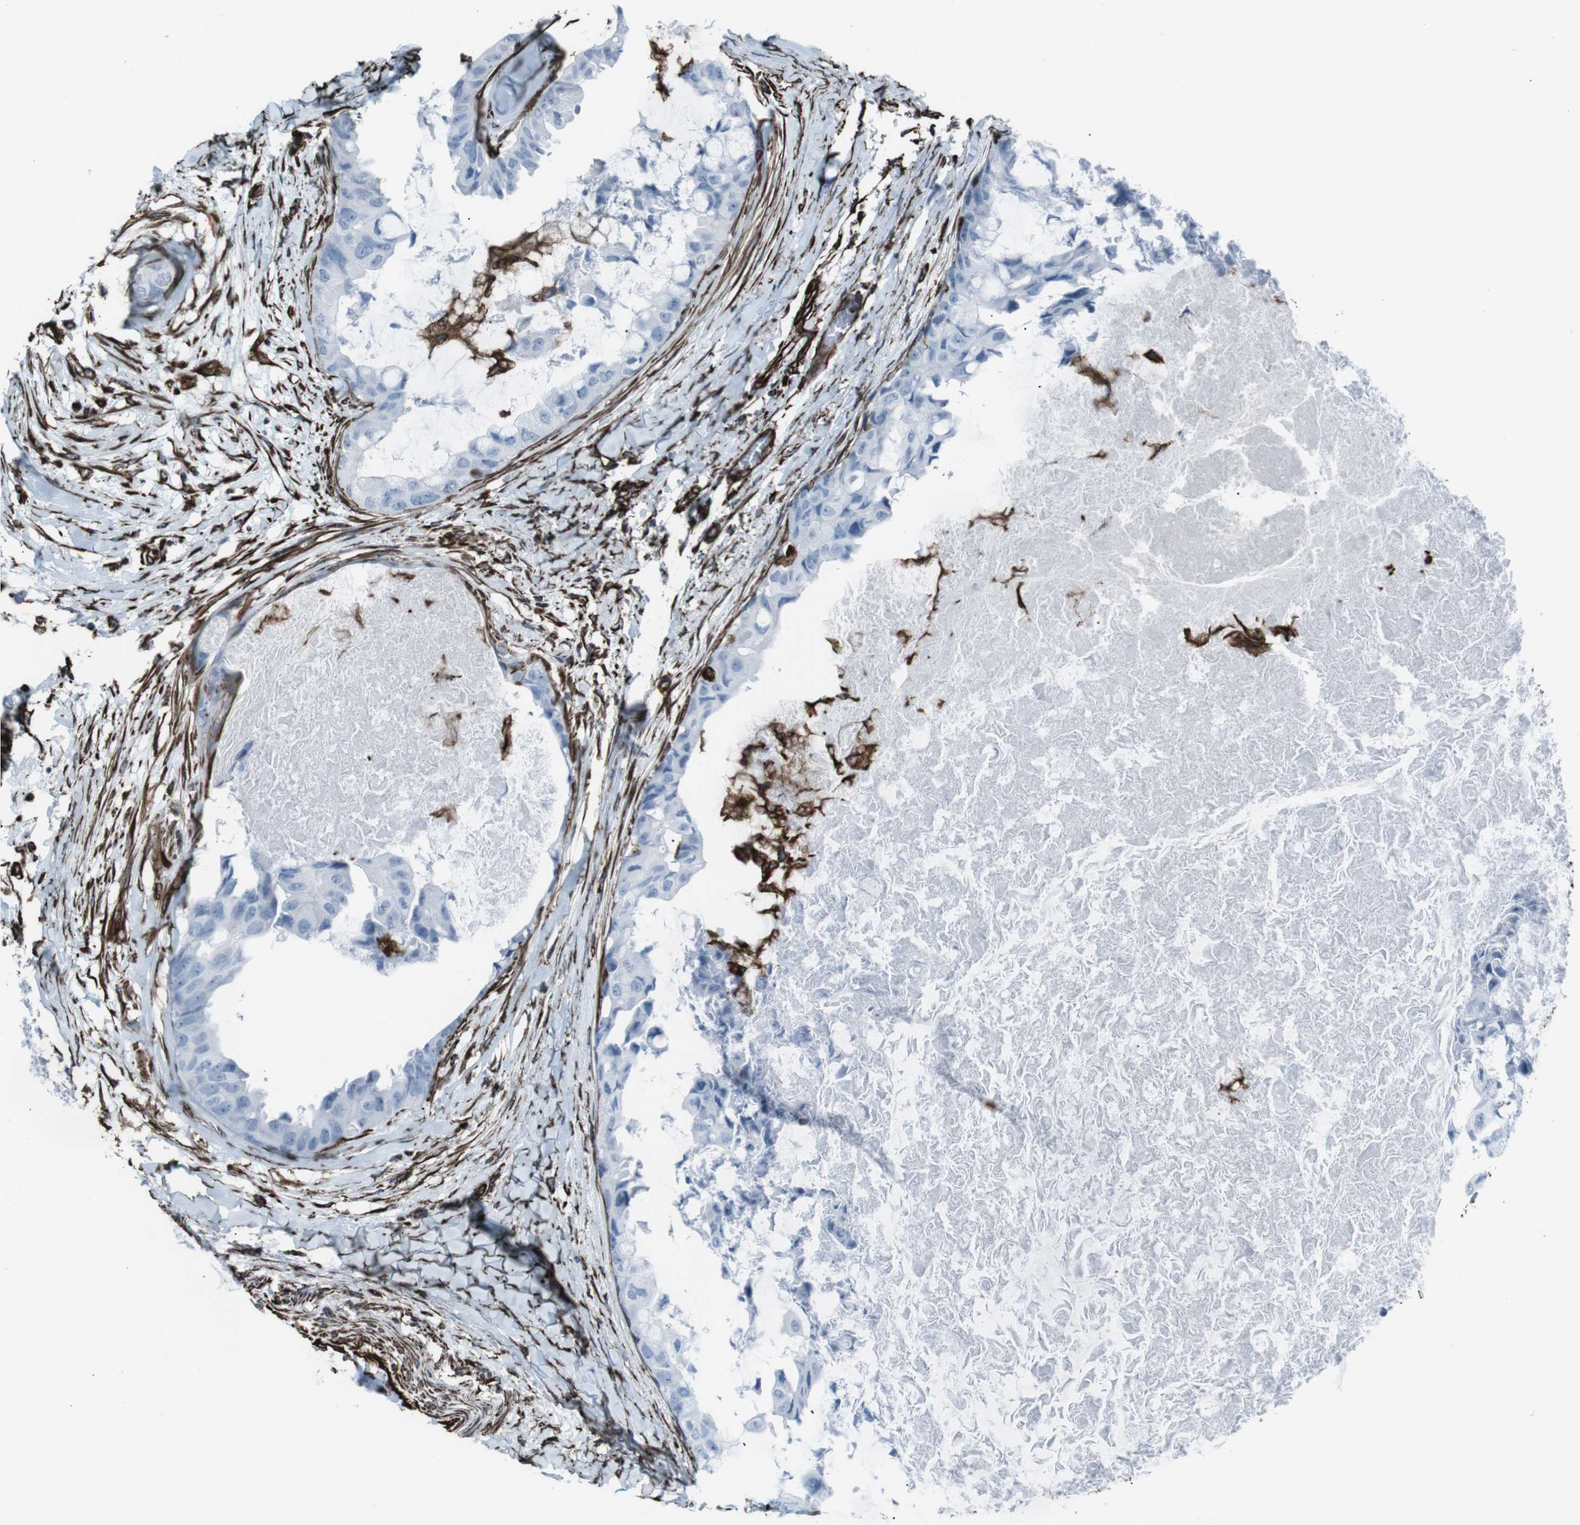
{"staining": {"intensity": "negative", "quantity": "none", "location": "none"}, "tissue": "breast cancer", "cell_type": "Tumor cells", "image_type": "cancer", "snomed": [{"axis": "morphology", "description": "Duct carcinoma"}, {"axis": "topography", "description": "Breast"}], "caption": "Immunohistochemistry of breast cancer (infiltrating ductal carcinoma) shows no expression in tumor cells. (DAB IHC with hematoxylin counter stain).", "gene": "ZDHHC6", "patient": {"sex": "female", "age": 40}}